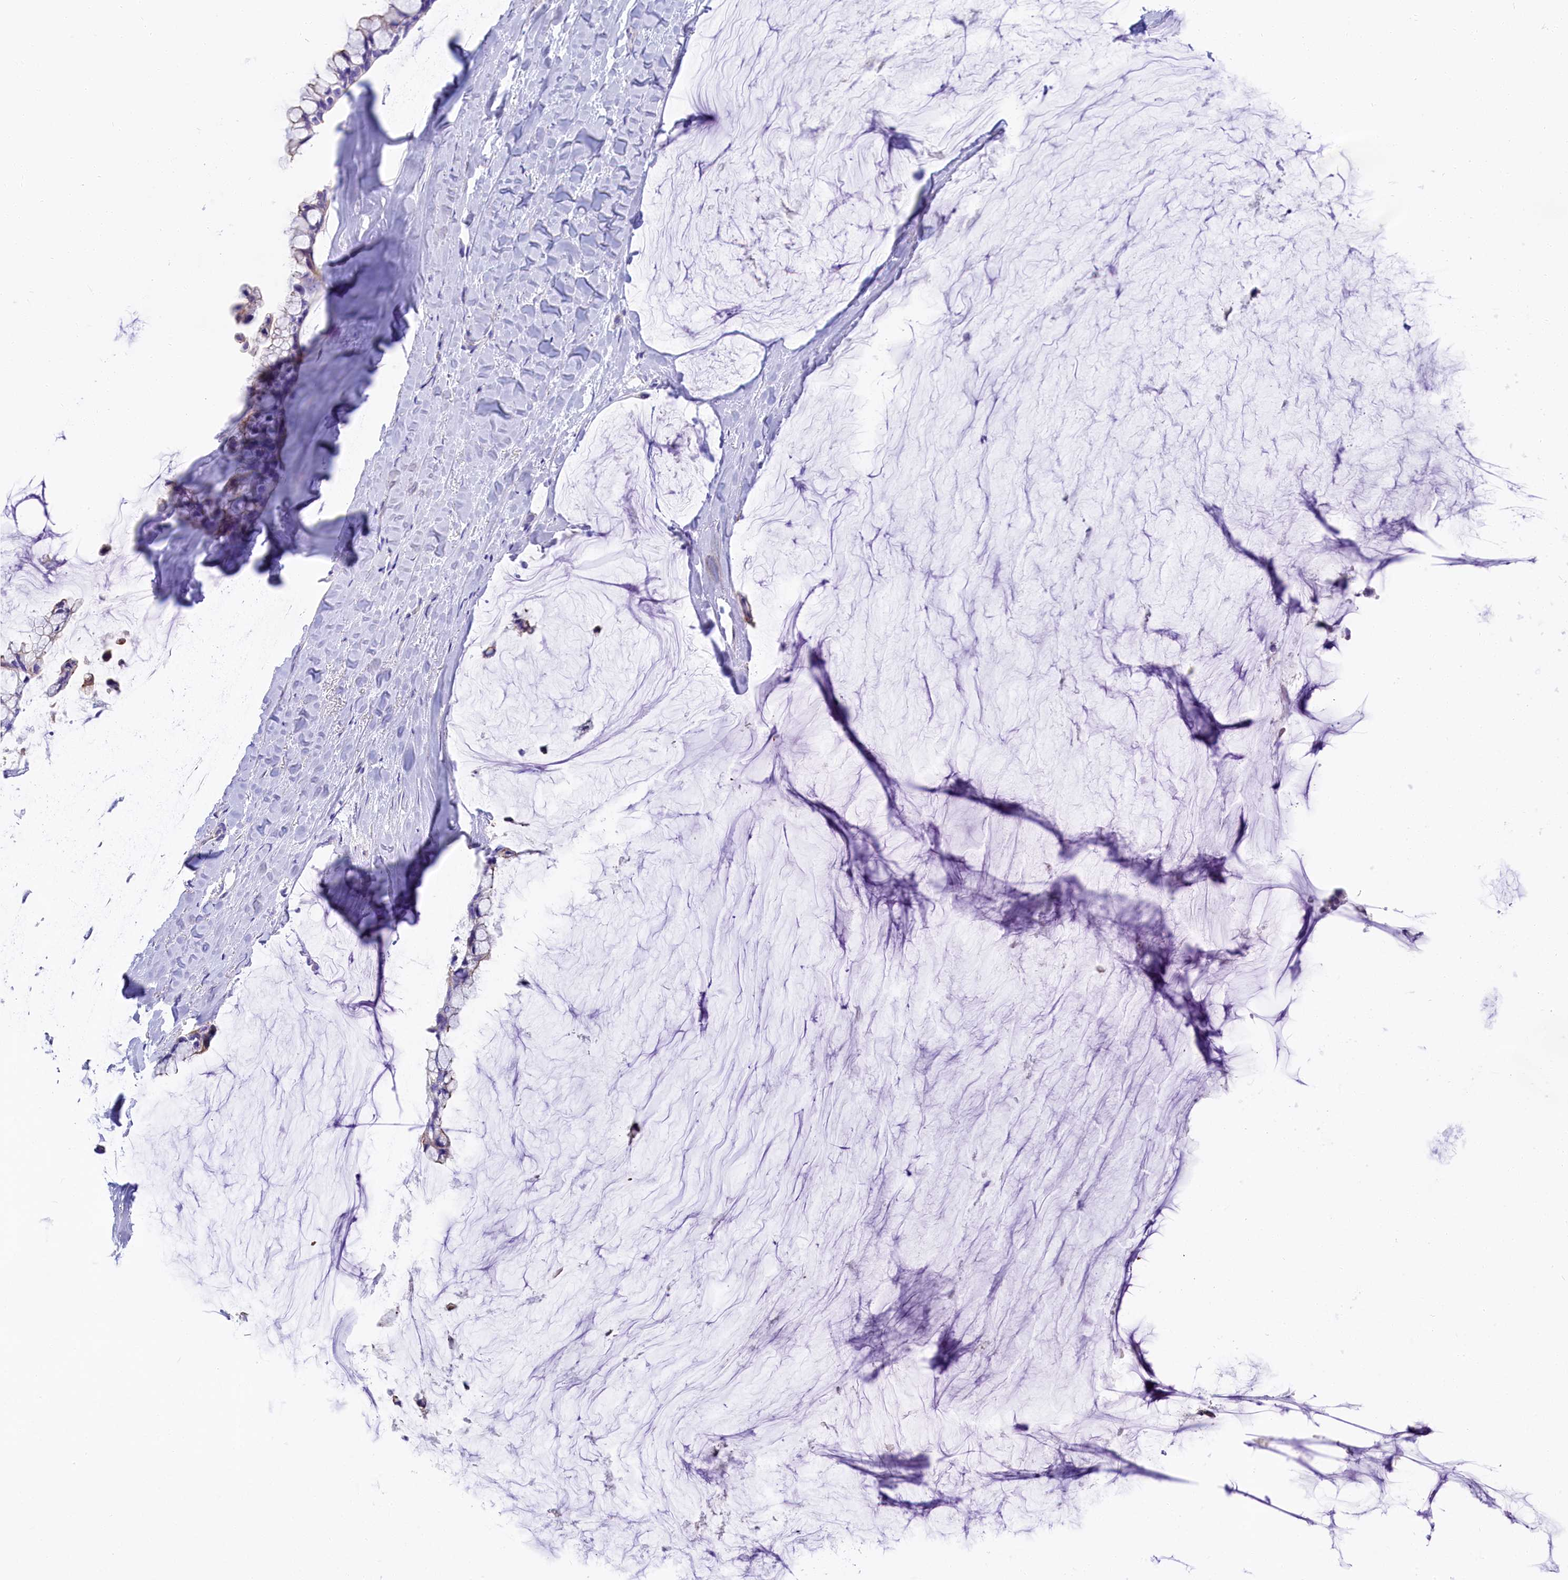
{"staining": {"intensity": "negative", "quantity": "none", "location": "none"}, "tissue": "ovarian cancer", "cell_type": "Tumor cells", "image_type": "cancer", "snomed": [{"axis": "morphology", "description": "Cystadenocarcinoma, mucinous, NOS"}, {"axis": "topography", "description": "Ovary"}], "caption": "Human ovarian cancer stained for a protein using immunohistochemistry (IHC) reveals no expression in tumor cells.", "gene": "SULT2A1", "patient": {"sex": "female", "age": 39}}